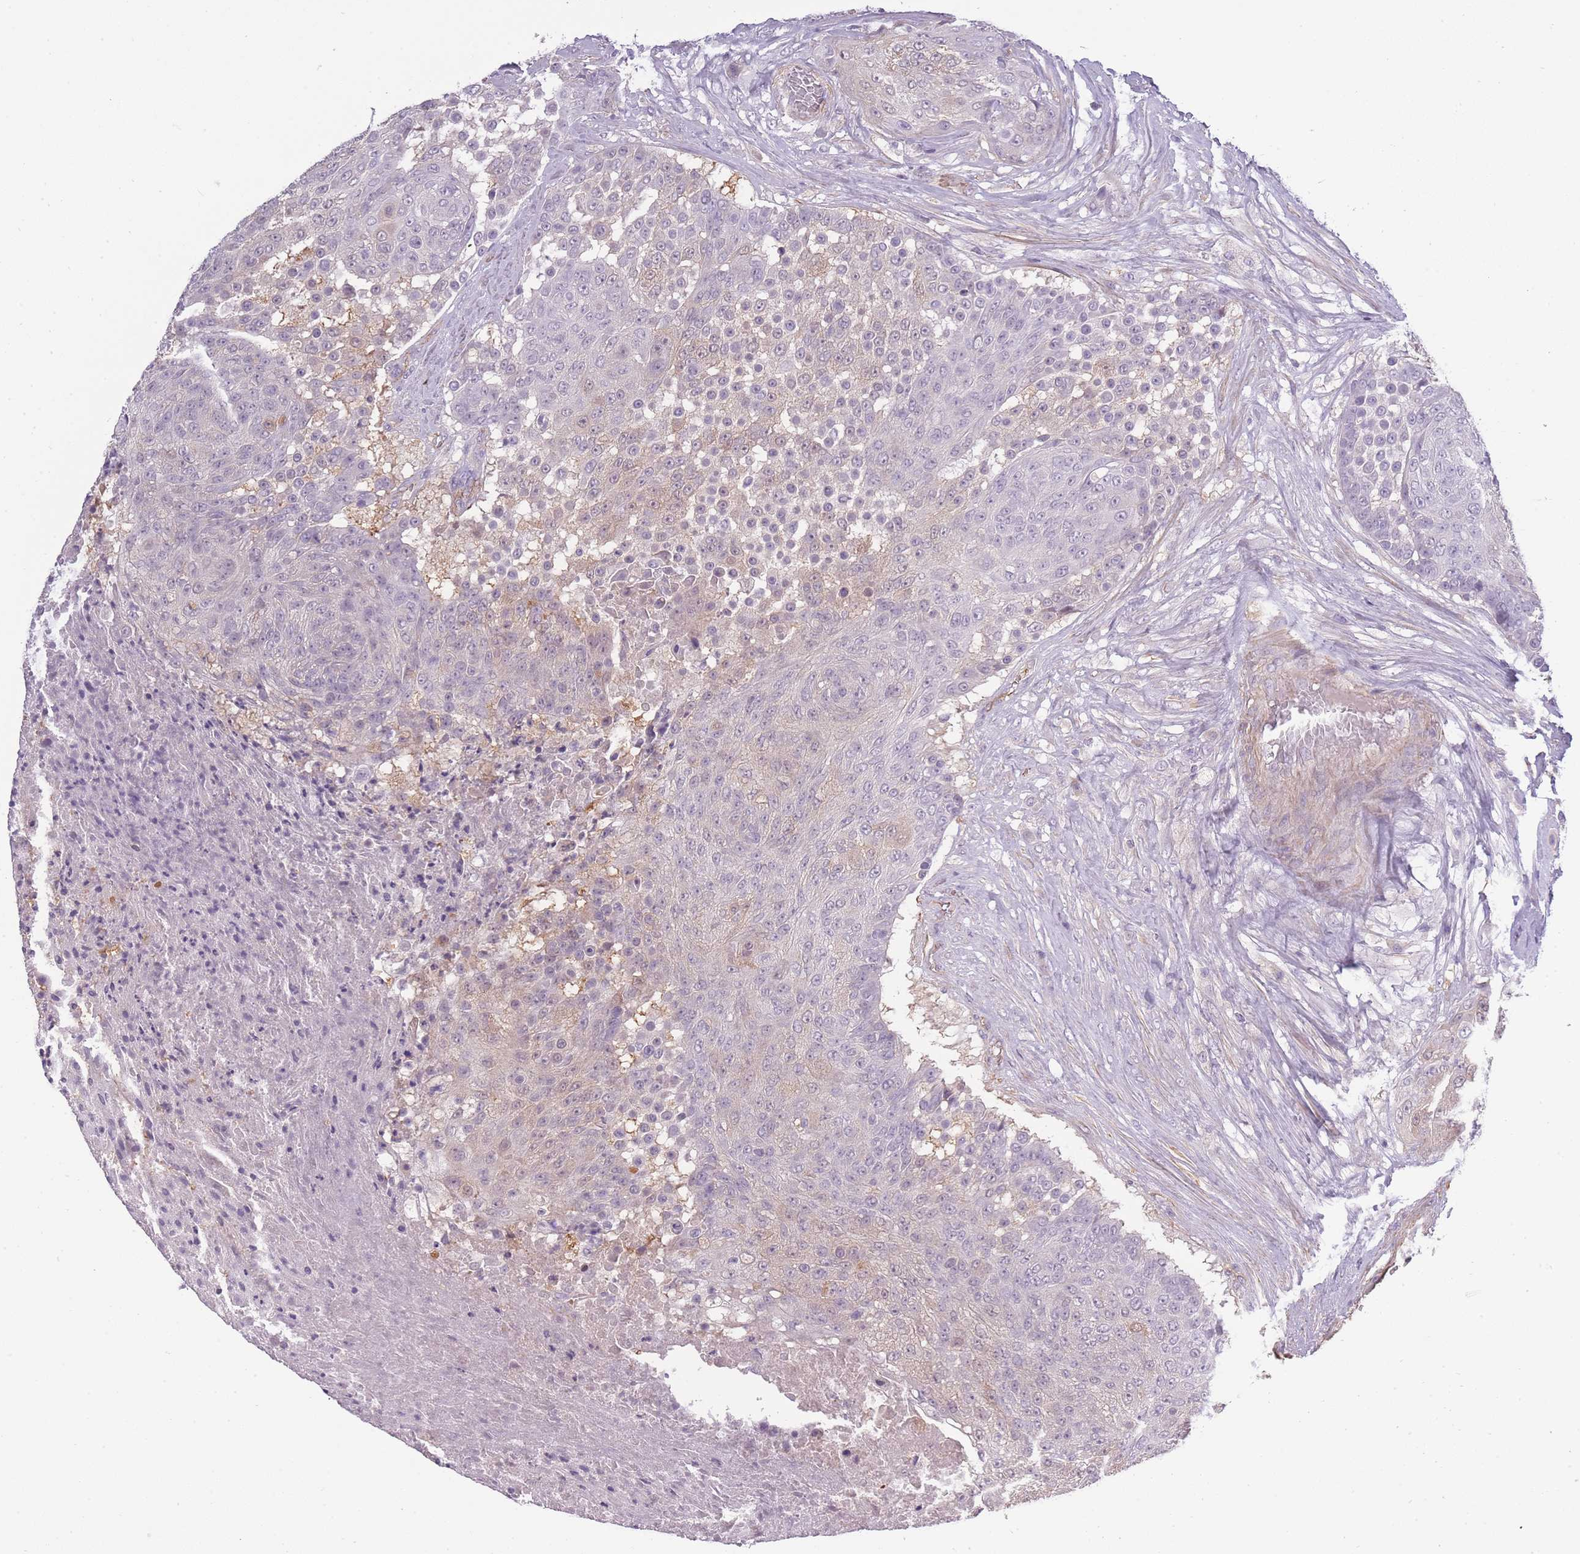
{"staining": {"intensity": "weak", "quantity": "25%-75%", "location": "cytoplasmic/membranous,nuclear"}, "tissue": "urothelial cancer", "cell_type": "Tumor cells", "image_type": "cancer", "snomed": [{"axis": "morphology", "description": "Urothelial carcinoma, High grade"}, {"axis": "topography", "description": "Urinary bladder"}], "caption": "Urothelial cancer stained with a brown dye reveals weak cytoplasmic/membranous and nuclear positive staining in about 25%-75% of tumor cells.", "gene": "SLC8A2", "patient": {"sex": "female", "age": 63}}